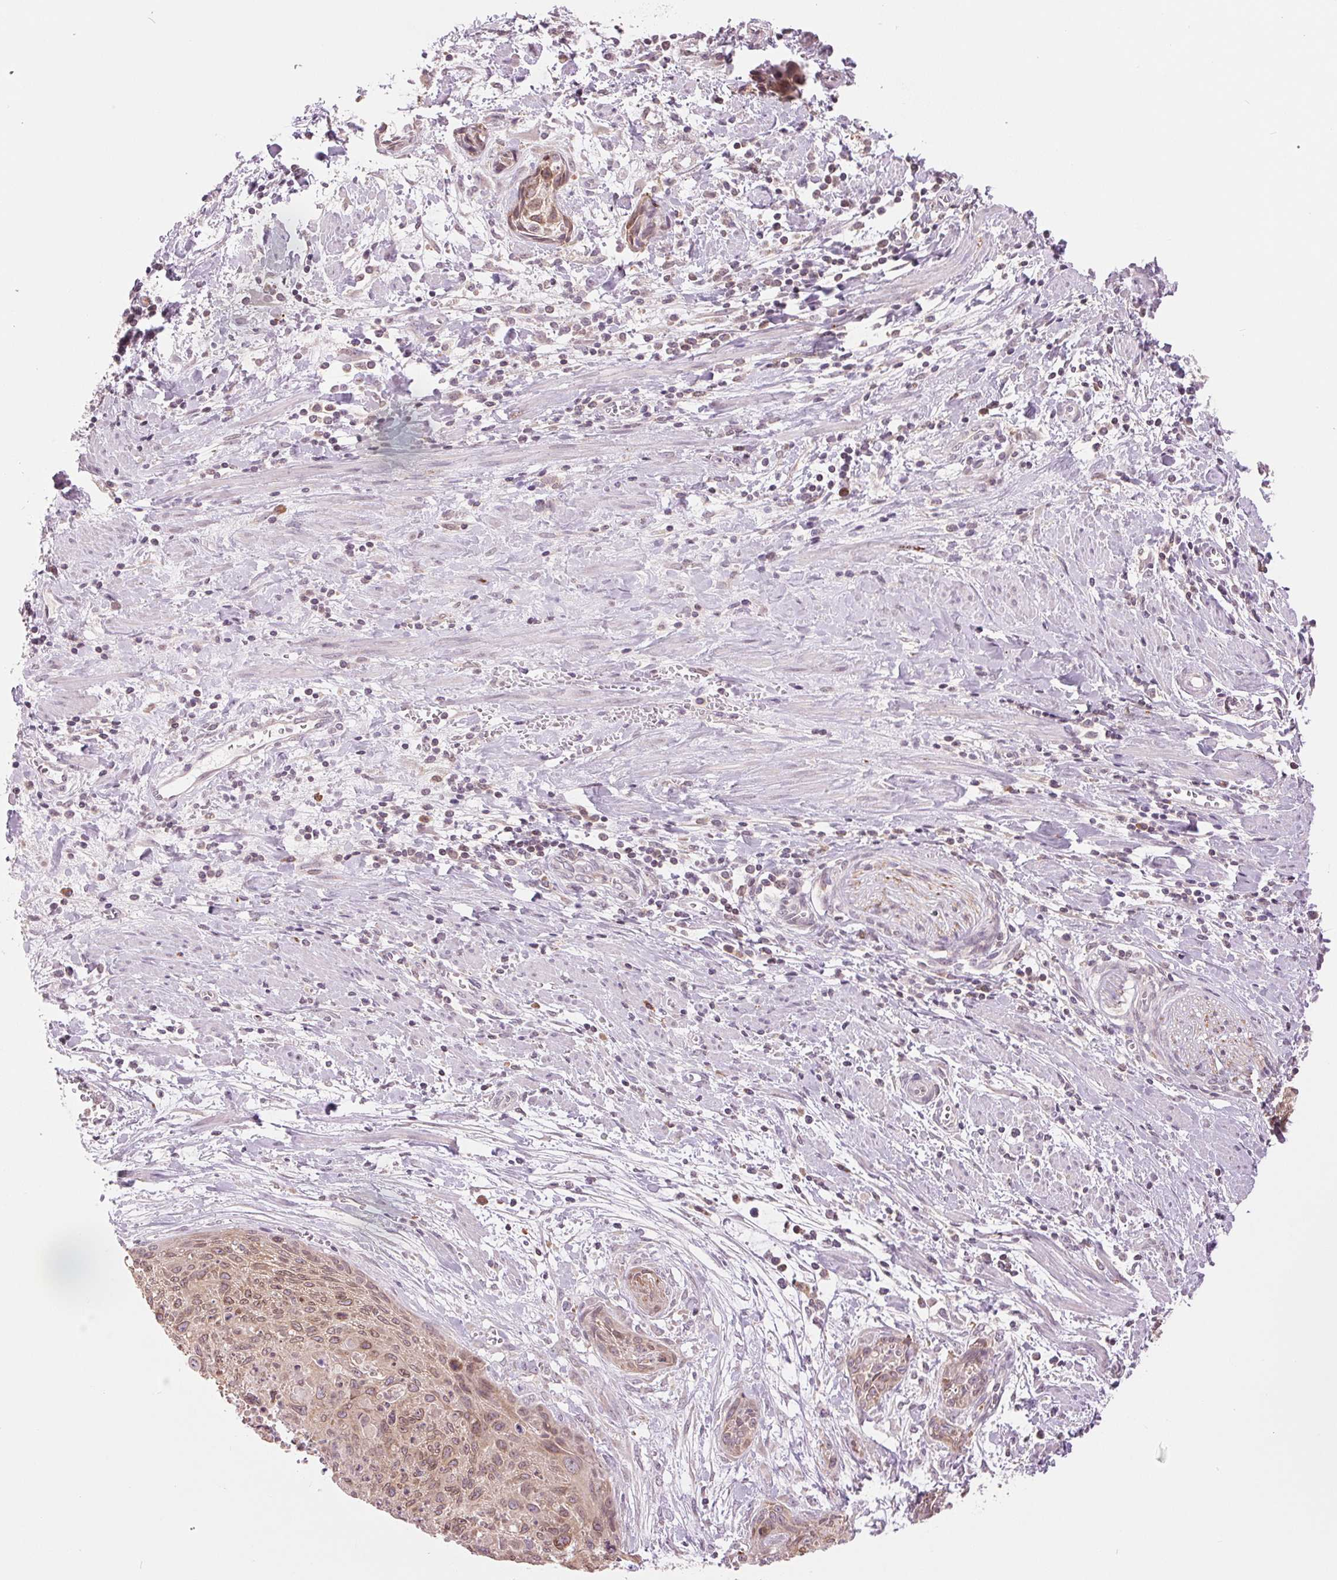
{"staining": {"intensity": "weak", "quantity": ">75%", "location": "cytoplasmic/membranous"}, "tissue": "cervical cancer", "cell_type": "Tumor cells", "image_type": "cancer", "snomed": [{"axis": "morphology", "description": "Squamous cell carcinoma, NOS"}, {"axis": "topography", "description": "Cervix"}], "caption": "Immunohistochemical staining of human cervical squamous cell carcinoma demonstrates low levels of weak cytoplasmic/membranous protein positivity in about >75% of tumor cells.", "gene": "TECR", "patient": {"sex": "female", "age": 55}}